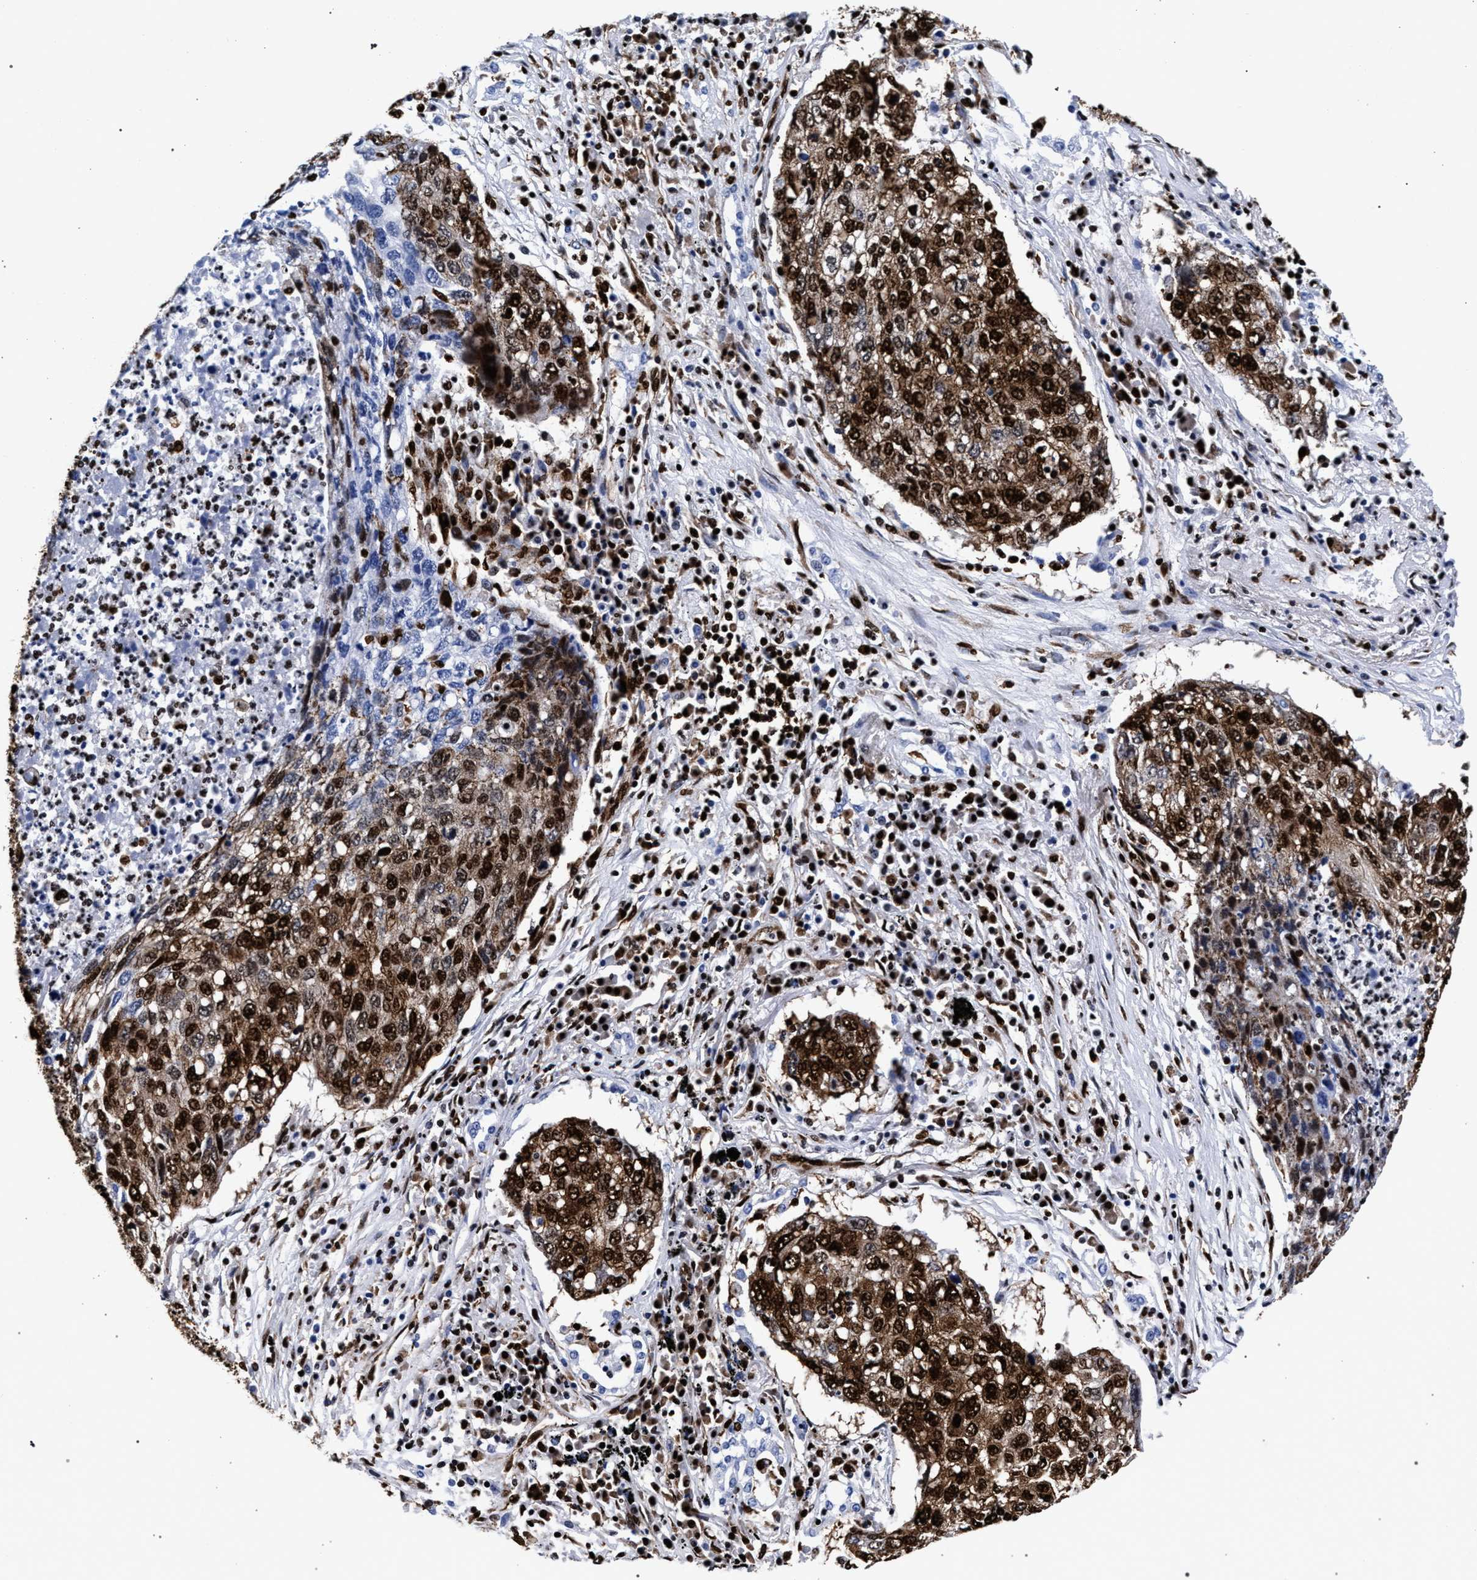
{"staining": {"intensity": "strong", "quantity": ">75%", "location": "cytoplasmic/membranous,nuclear"}, "tissue": "lung cancer", "cell_type": "Tumor cells", "image_type": "cancer", "snomed": [{"axis": "morphology", "description": "Squamous cell carcinoma, NOS"}, {"axis": "topography", "description": "Lung"}], "caption": "The micrograph shows staining of lung squamous cell carcinoma, revealing strong cytoplasmic/membranous and nuclear protein expression (brown color) within tumor cells. The protein of interest is shown in brown color, while the nuclei are stained blue.", "gene": "HNRNPA1", "patient": {"sex": "female", "age": 63}}